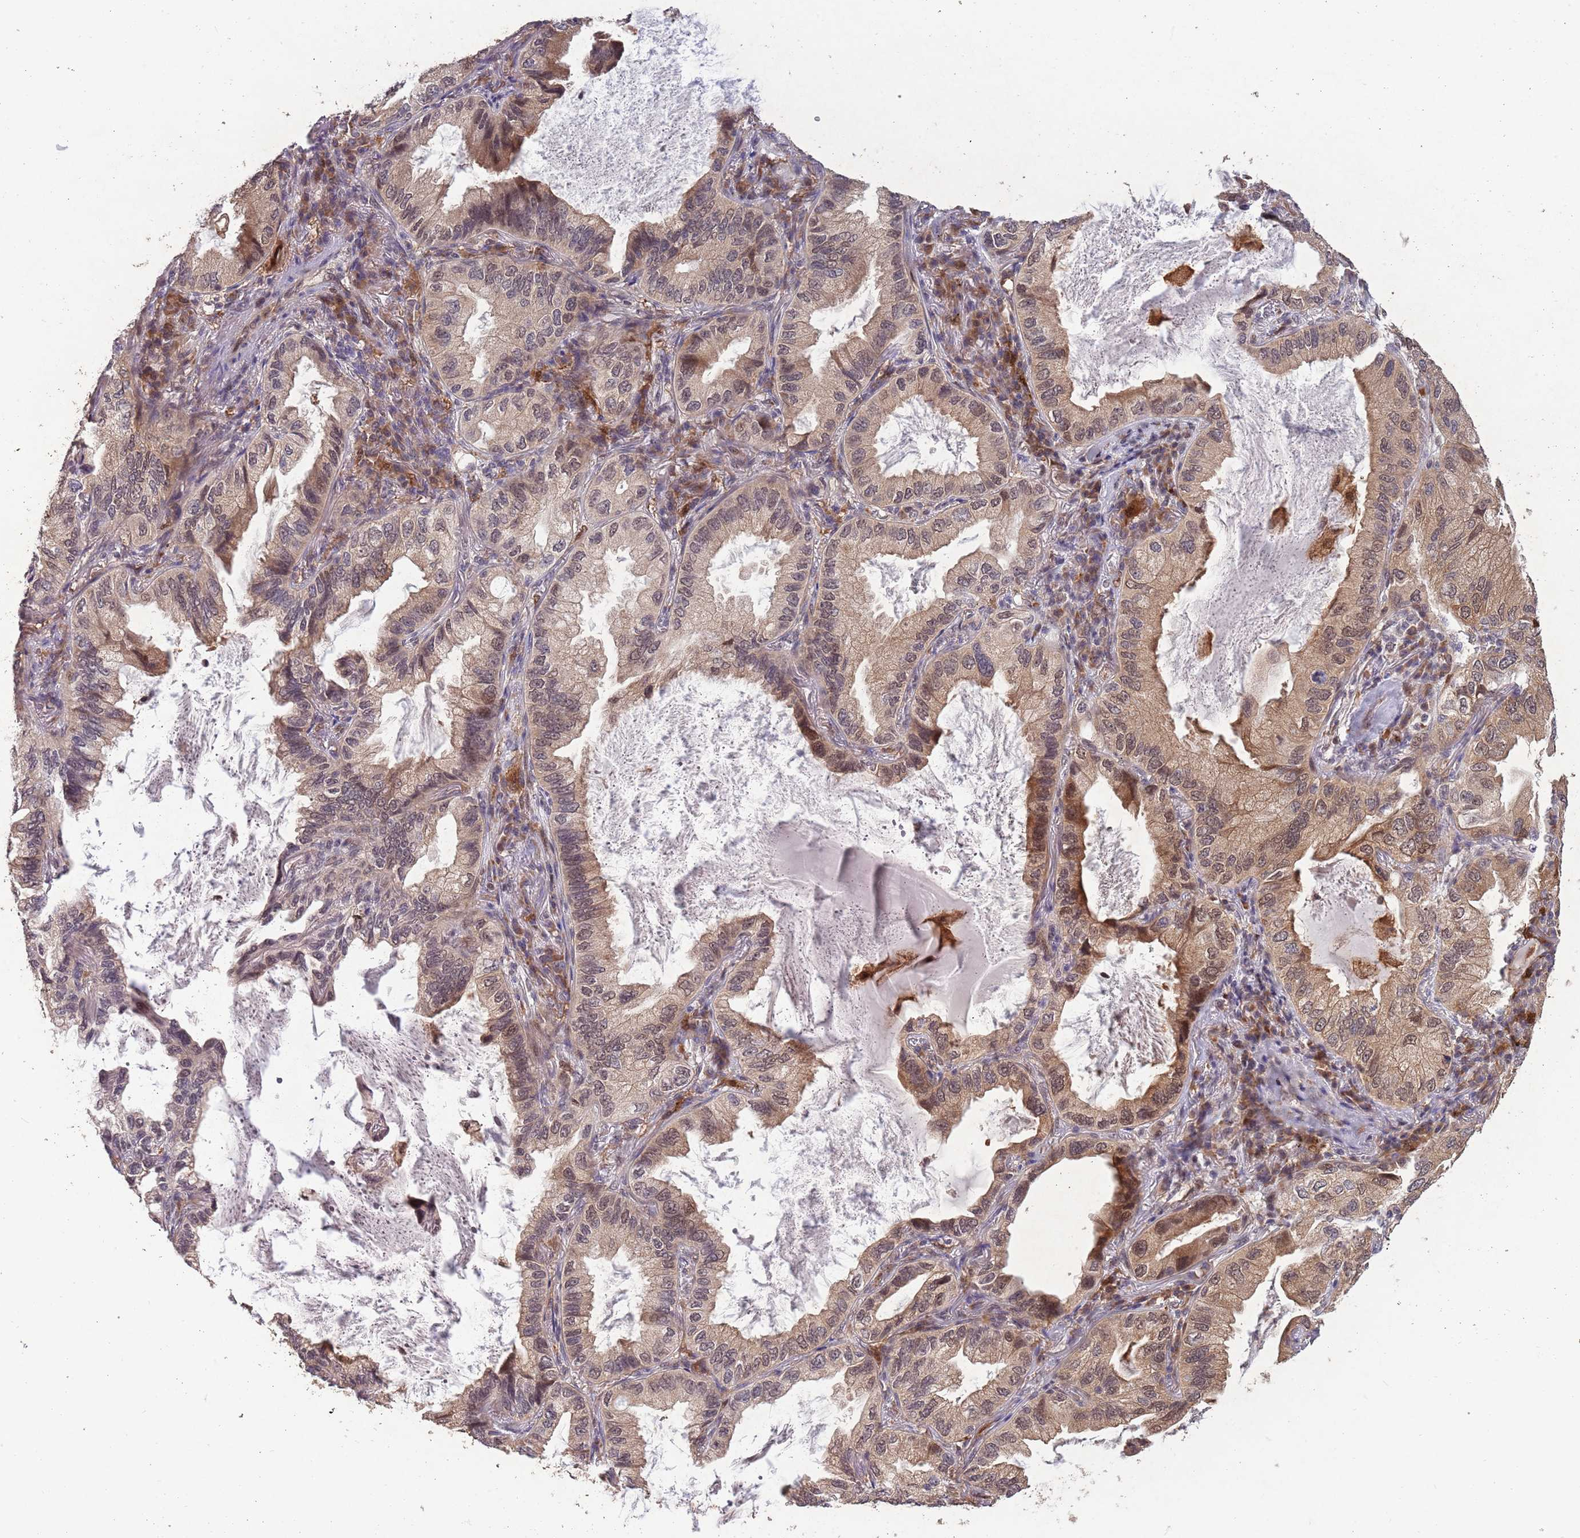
{"staining": {"intensity": "moderate", "quantity": "25%-75%", "location": "cytoplasmic/membranous,nuclear"}, "tissue": "lung cancer", "cell_type": "Tumor cells", "image_type": "cancer", "snomed": [{"axis": "morphology", "description": "Adenocarcinoma, NOS"}, {"axis": "topography", "description": "Lung"}], "caption": "About 25%-75% of tumor cells in lung adenocarcinoma demonstrate moderate cytoplasmic/membranous and nuclear protein expression as visualized by brown immunohistochemical staining.", "gene": "ZNF639", "patient": {"sex": "female", "age": 69}}